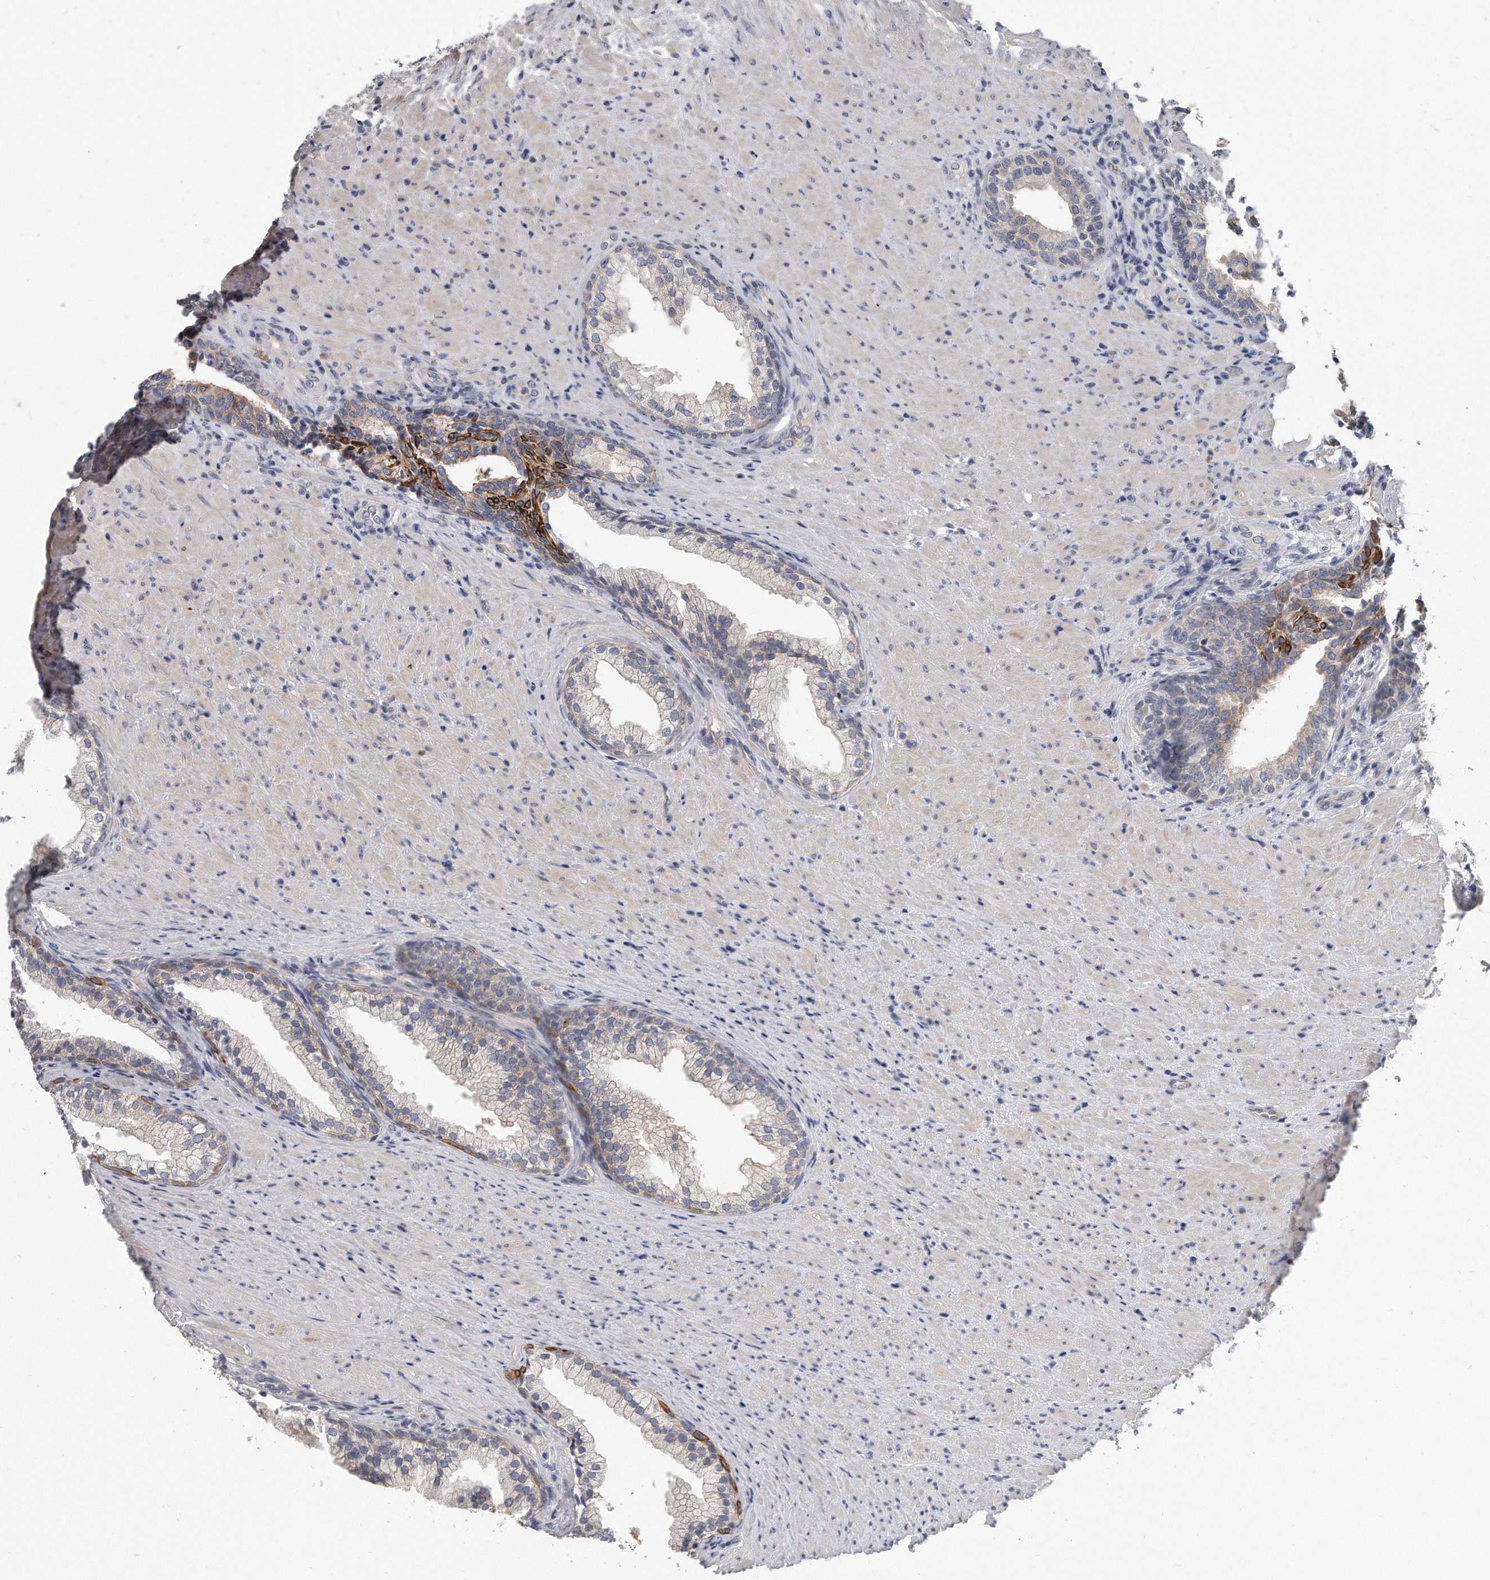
{"staining": {"intensity": "moderate", "quantity": "<25%", "location": "cytoplasmic/membranous"}, "tissue": "prostate", "cell_type": "Glandular cells", "image_type": "normal", "snomed": [{"axis": "morphology", "description": "Normal tissue, NOS"}, {"axis": "topography", "description": "Prostate"}], "caption": "A low amount of moderate cytoplasmic/membranous expression is seen in about <25% of glandular cells in benign prostate. The staining was performed using DAB to visualize the protein expression in brown, while the nuclei were stained in blue with hematoxylin (Magnification: 20x).", "gene": "KLHL7", "patient": {"sex": "male", "age": 76}}